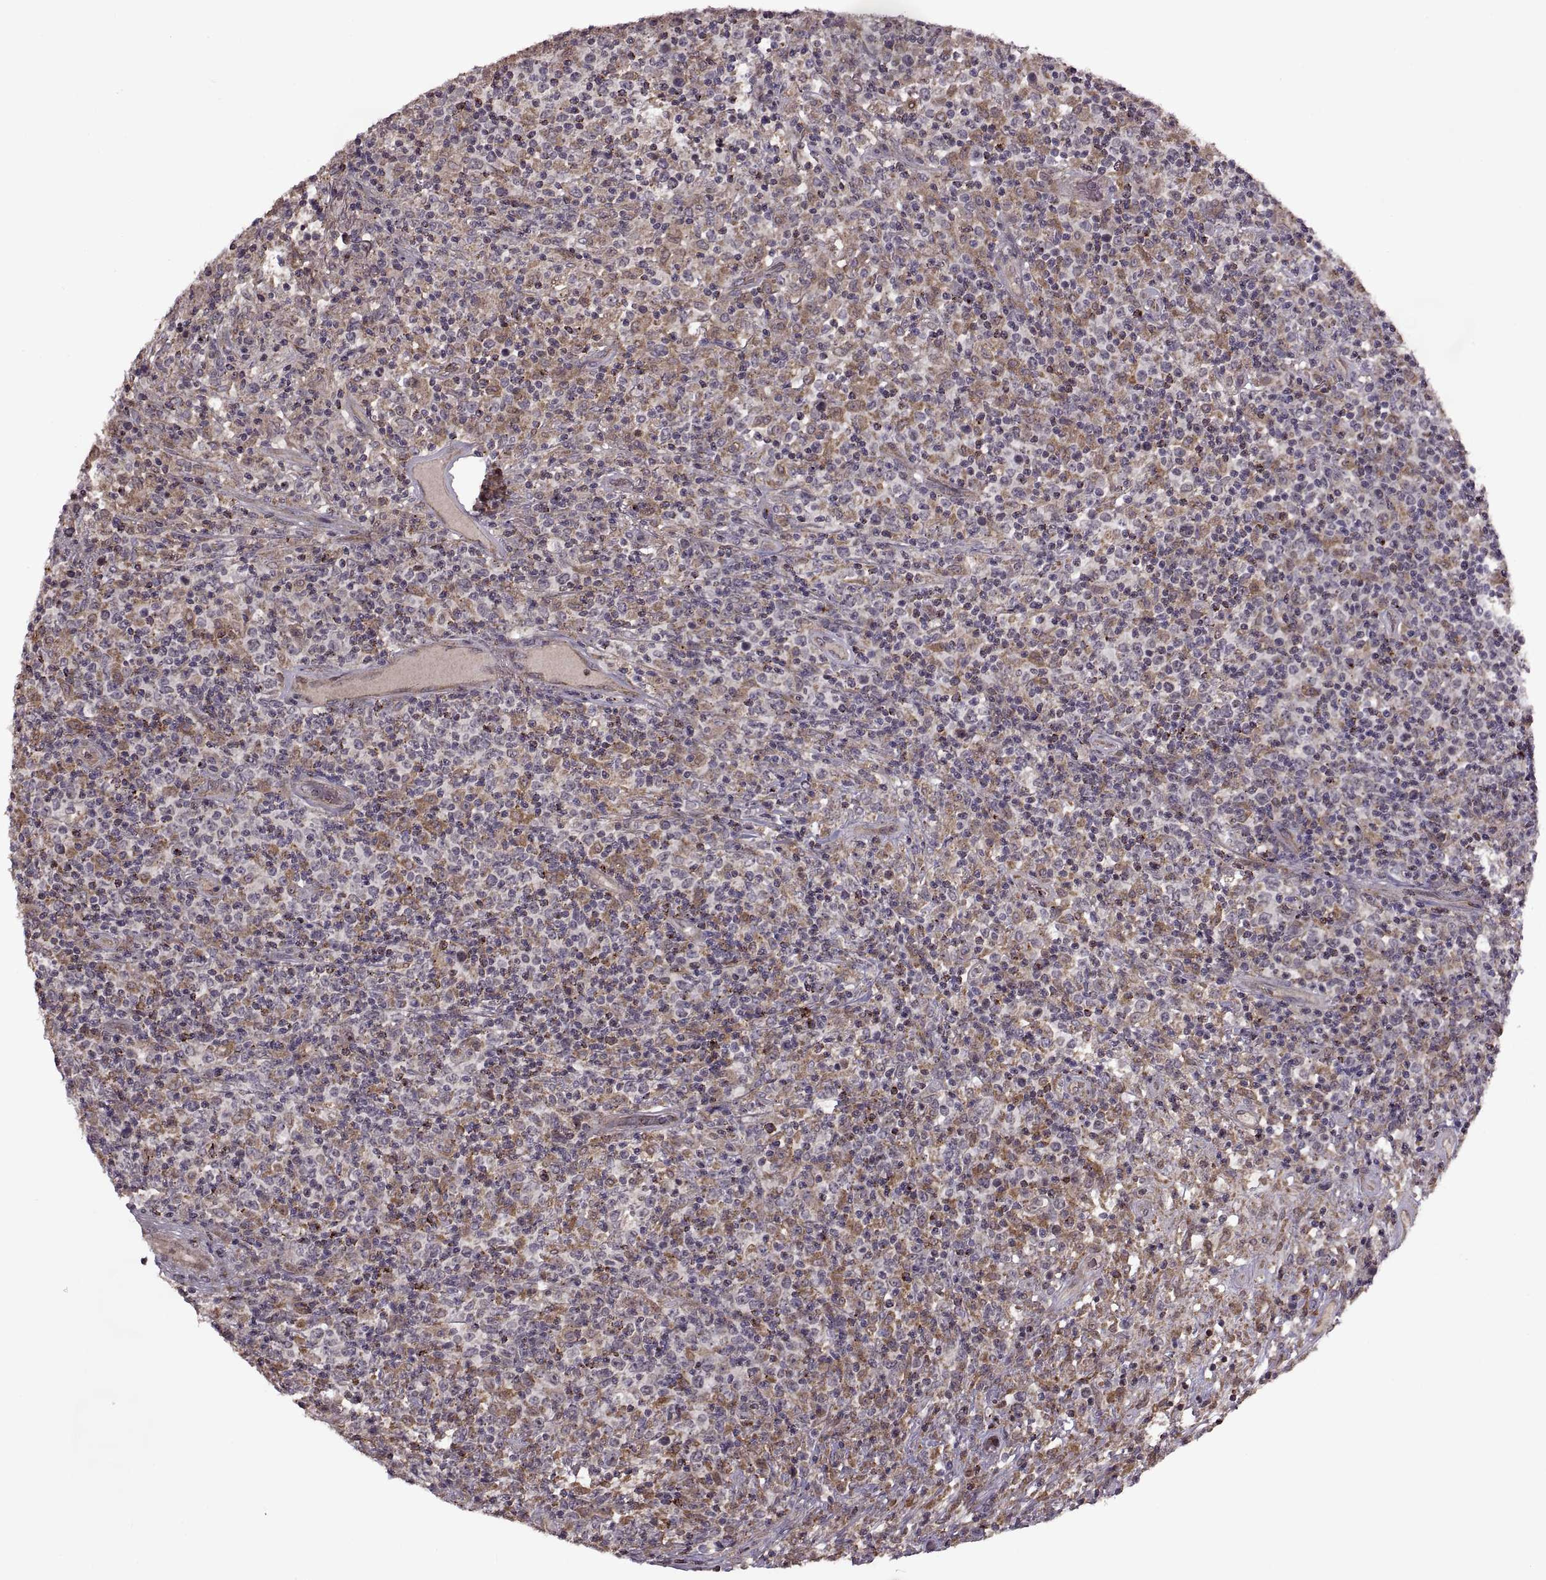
{"staining": {"intensity": "moderate", "quantity": "<25%", "location": "cytoplasmic/membranous"}, "tissue": "lymphoma", "cell_type": "Tumor cells", "image_type": "cancer", "snomed": [{"axis": "morphology", "description": "Malignant lymphoma, non-Hodgkin's type, High grade"}, {"axis": "topography", "description": "Lung"}], "caption": "There is low levels of moderate cytoplasmic/membranous staining in tumor cells of malignant lymphoma, non-Hodgkin's type (high-grade), as demonstrated by immunohistochemical staining (brown color).", "gene": "PIERCE1", "patient": {"sex": "male", "age": 79}}